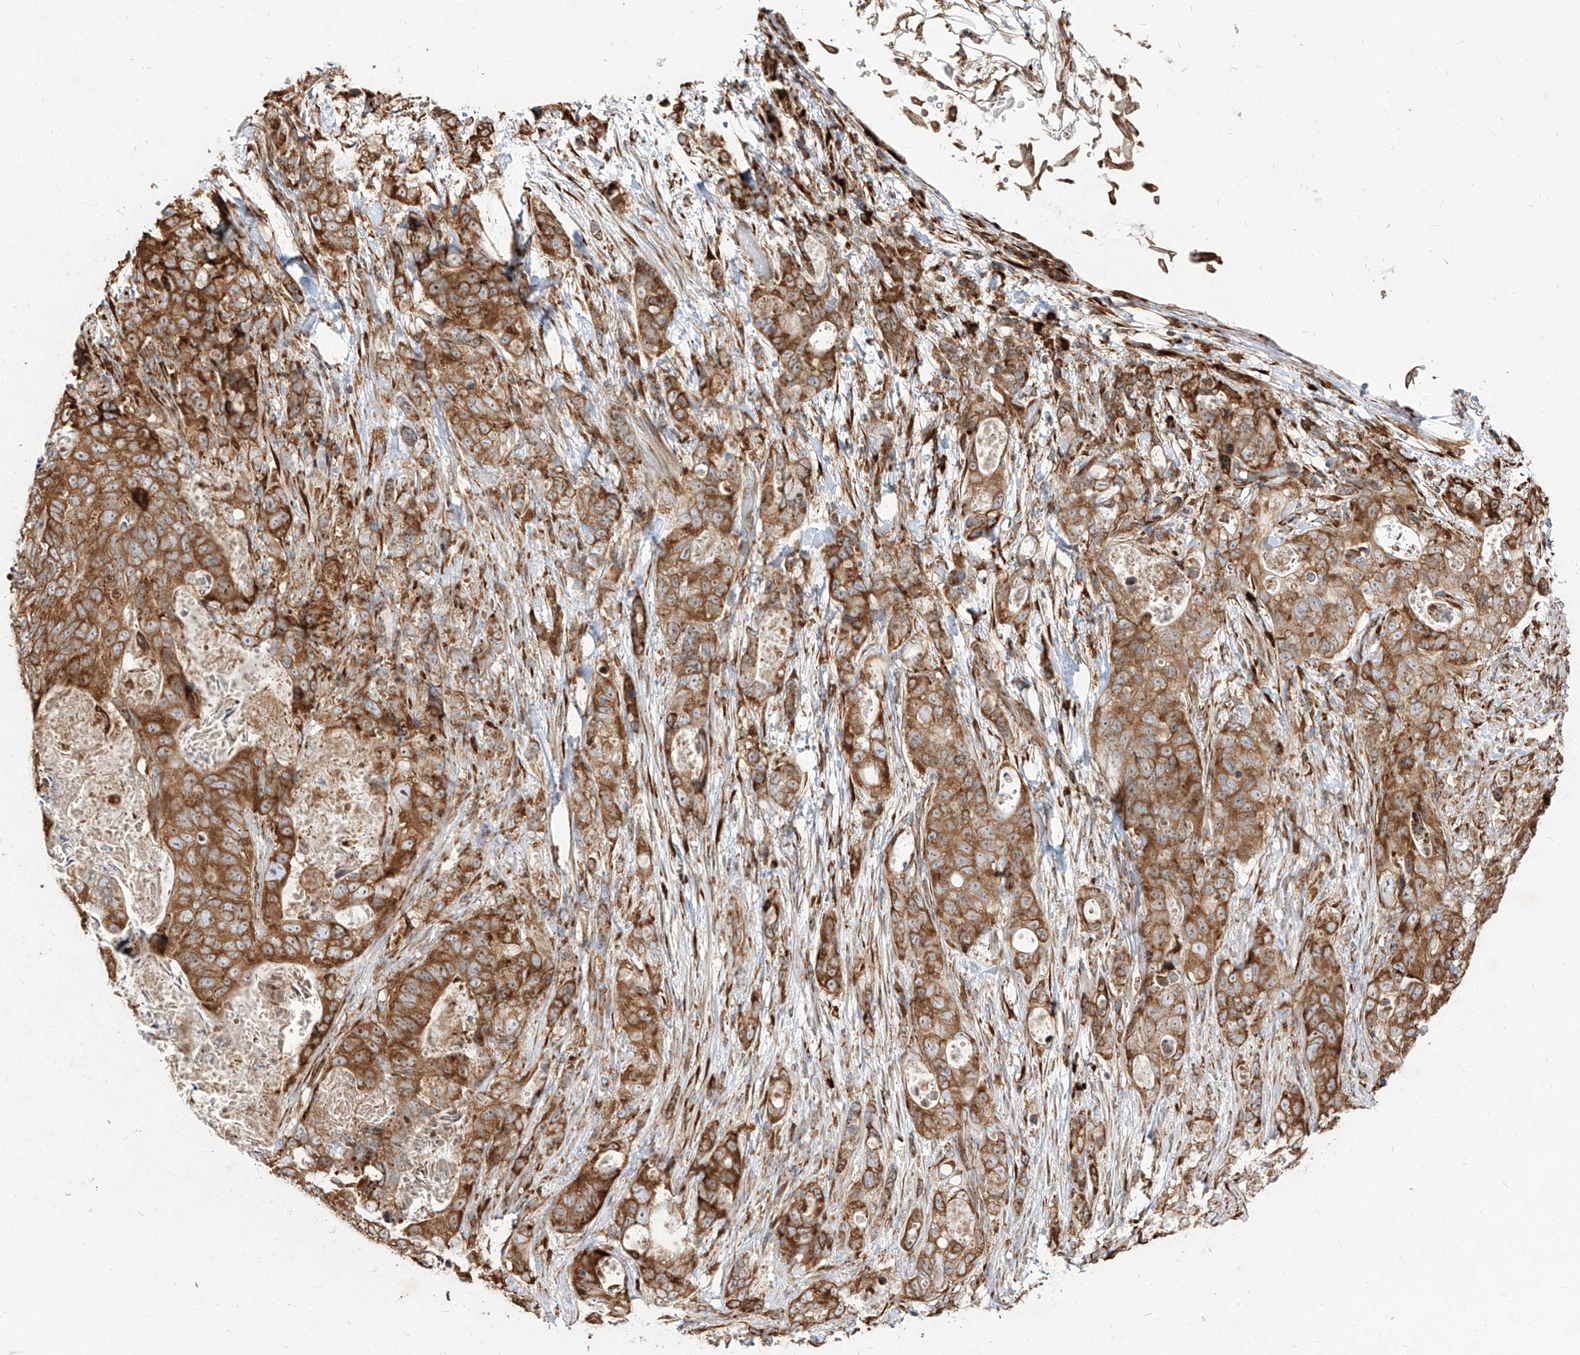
{"staining": {"intensity": "strong", "quantity": ">75%", "location": "cytoplasmic/membranous"}, "tissue": "stomach cancer", "cell_type": "Tumor cells", "image_type": "cancer", "snomed": [{"axis": "morphology", "description": "Normal tissue, NOS"}, {"axis": "morphology", "description": "Adenocarcinoma, NOS"}, {"axis": "topography", "description": "Stomach"}], "caption": "Tumor cells exhibit high levels of strong cytoplasmic/membranous staining in about >75% of cells in stomach cancer (adenocarcinoma). The staining was performed using DAB (3,3'-diaminobenzidine), with brown indicating positive protein expression. Nuclei are stained blue with hematoxylin.", "gene": "RPS25", "patient": {"sex": "female", "age": 89}}